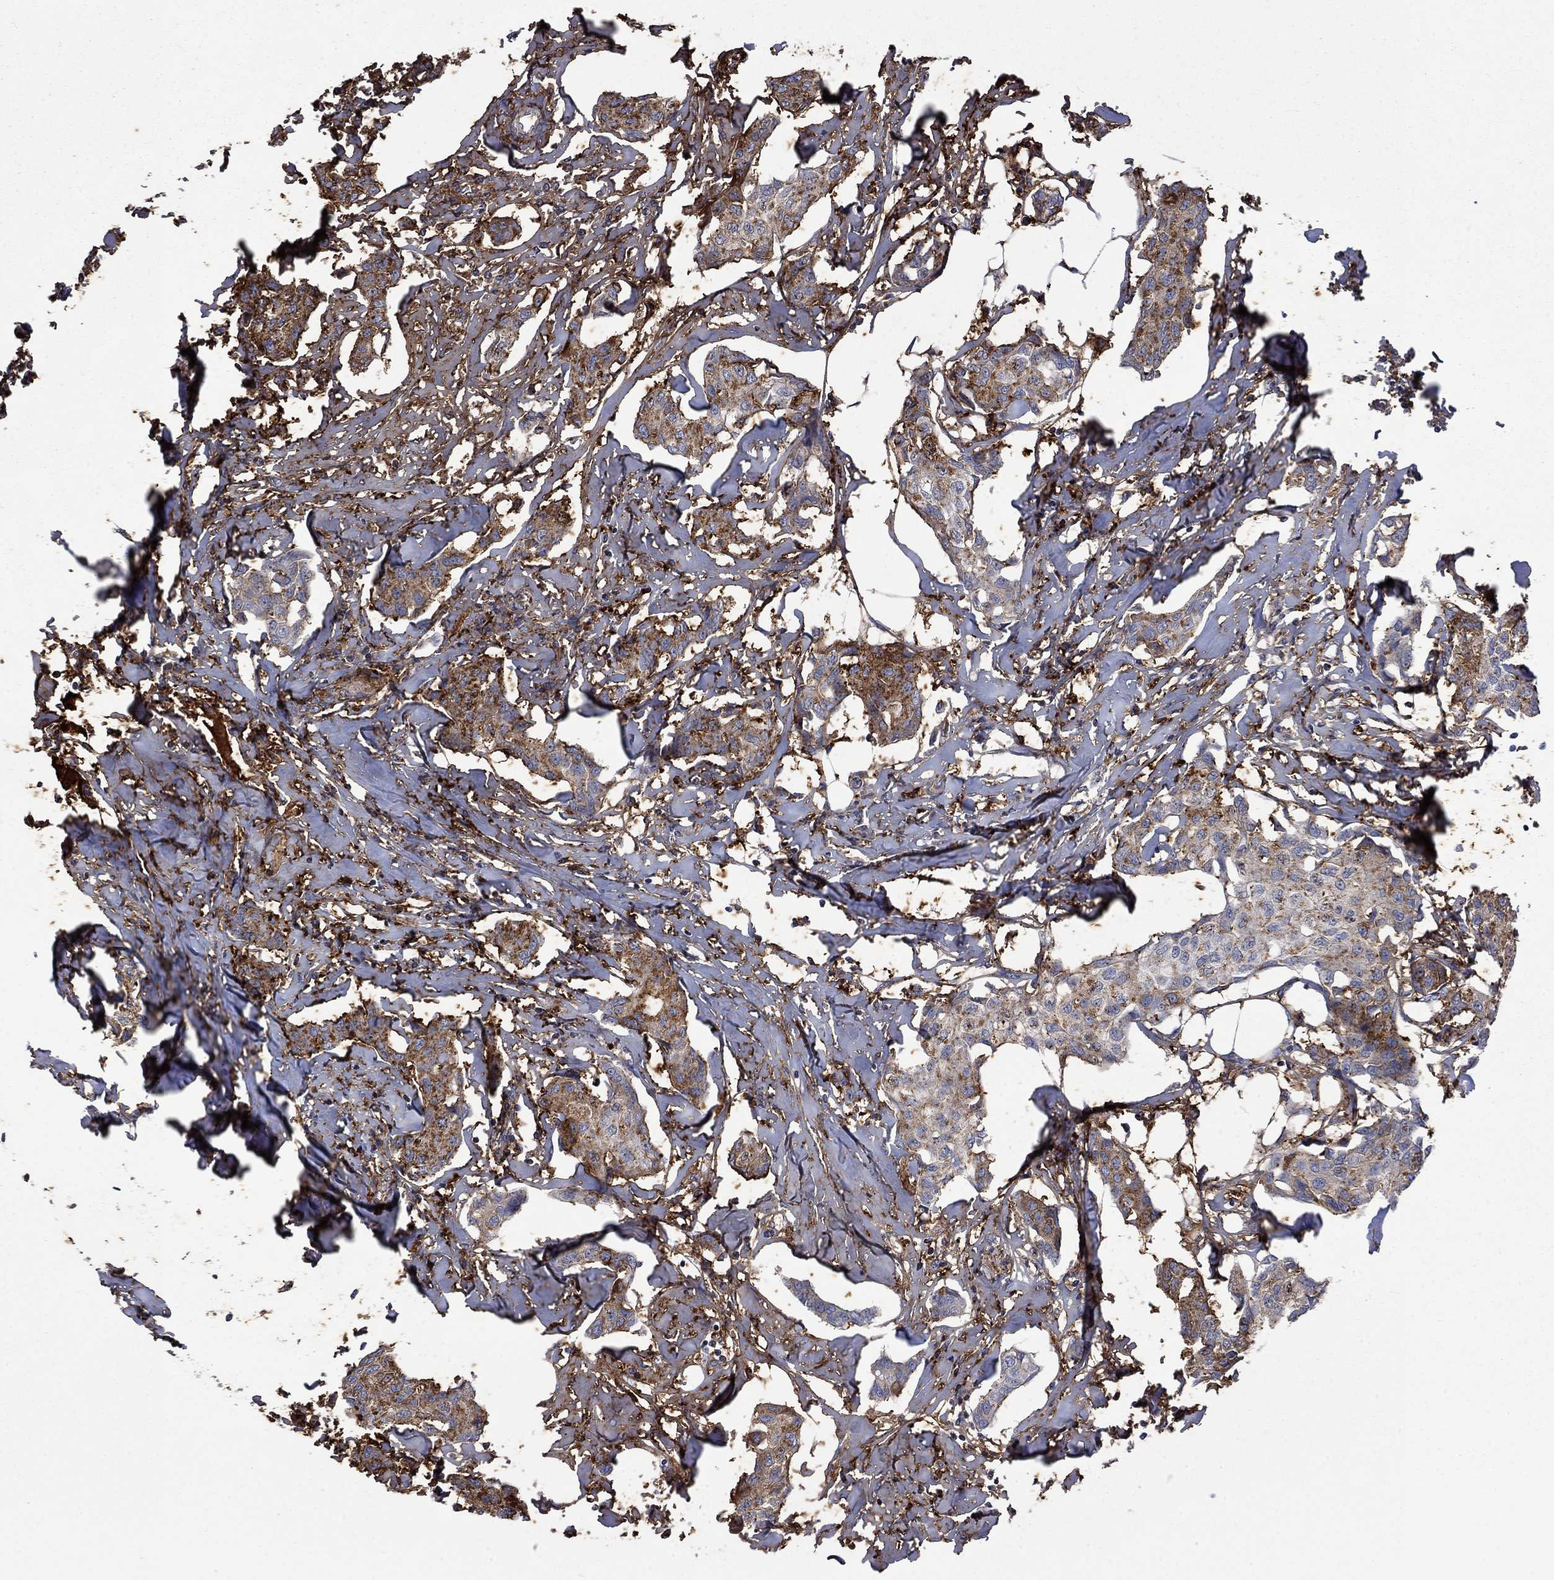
{"staining": {"intensity": "moderate", "quantity": ">75%", "location": "cytoplasmic/membranous"}, "tissue": "breast cancer", "cell_type": "Tumor cells", "image_type": "cancer", "snomed": [{"axis": "morphology", "description": "Duct carcinoma"}, {"axis": "topography", "description": "Breast"}], "caption": "A photomicrograph showing moderate cytoplasmic/membranous positivity in approximately >75% of tumor cells in infiltrating ductal carcinoma (breast), as visualized by brown immunohistochemical staining.", "gene": "VCAN", "patient": {"sex": "female", "age": 80}}